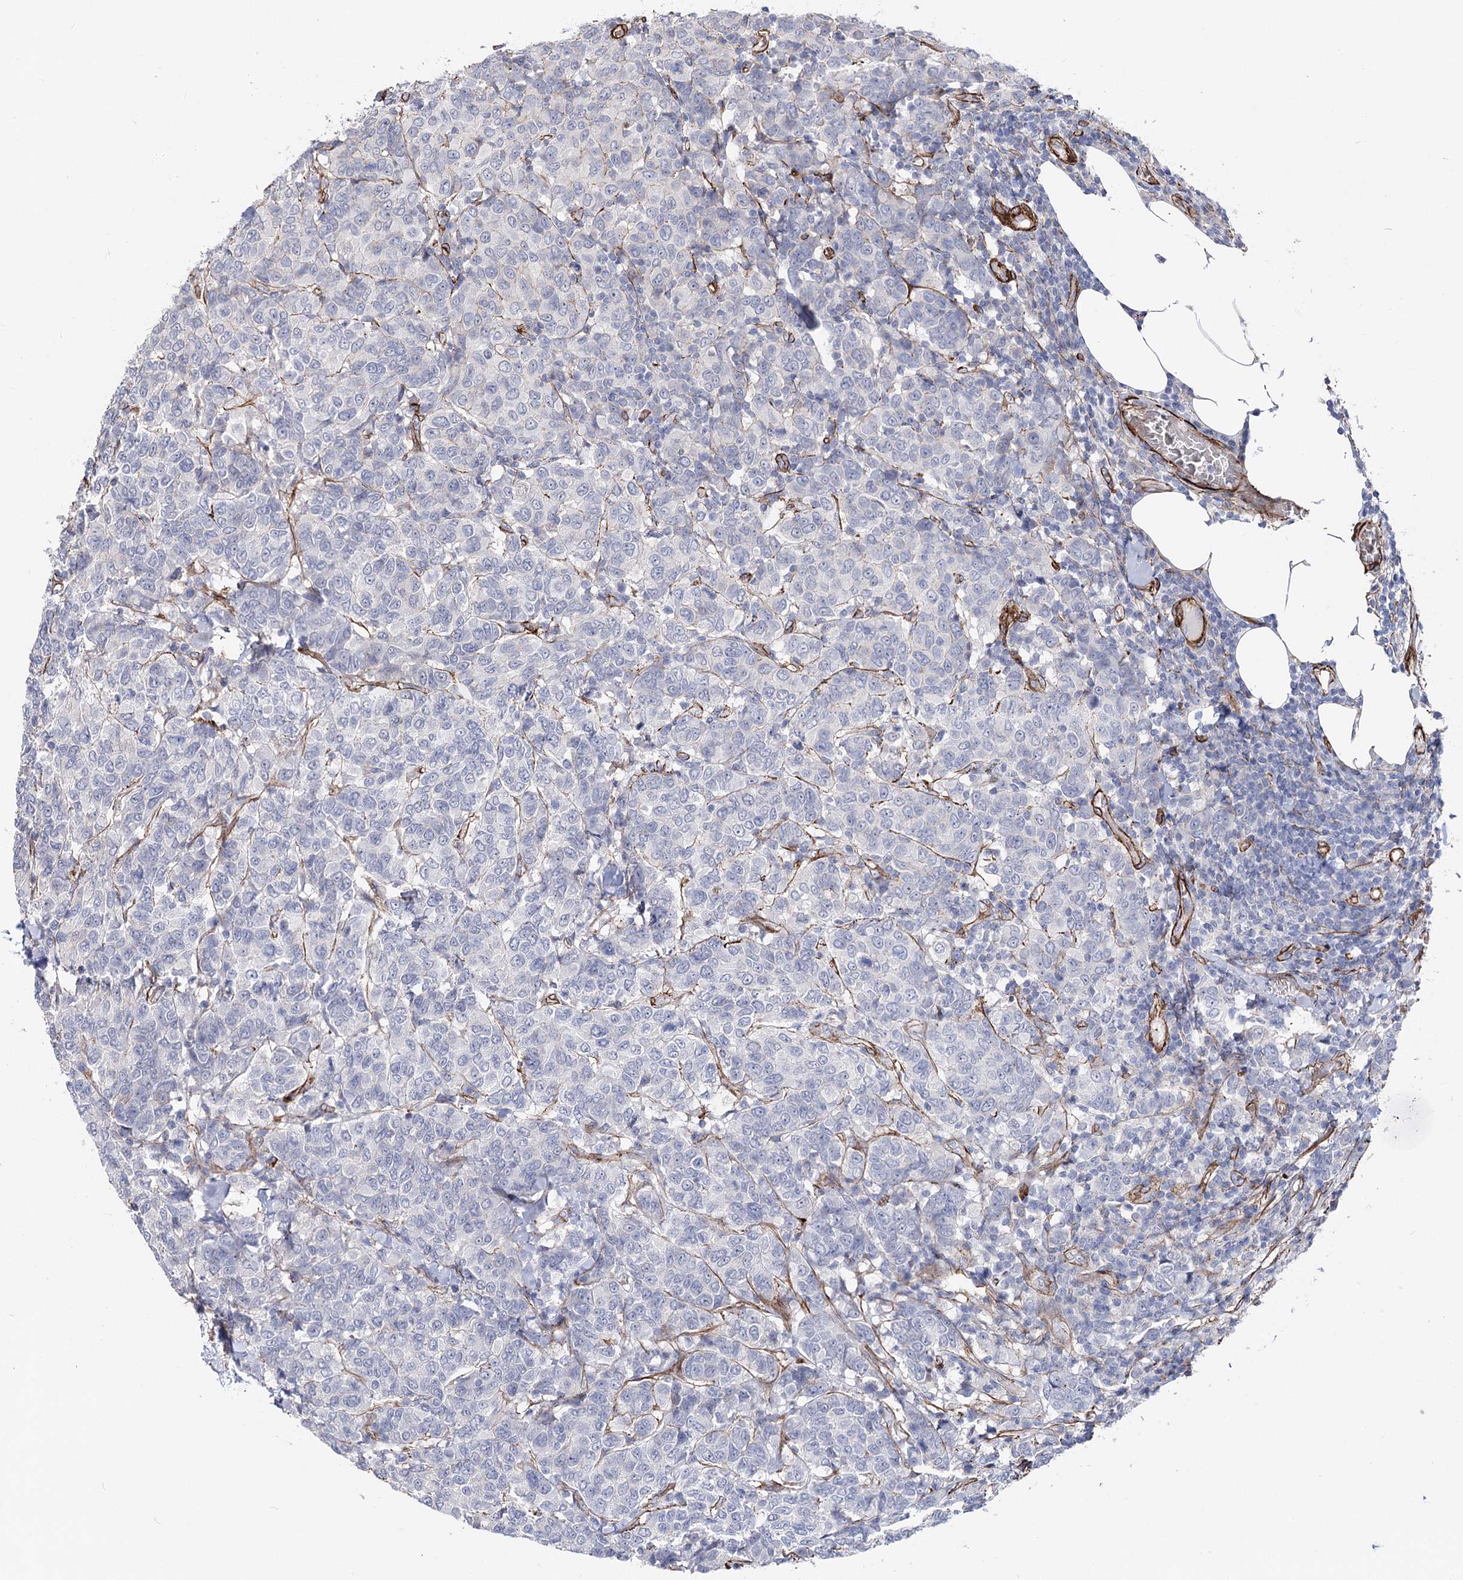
{"staining": {"intensity": "negative", "quantity": "none", "location": "none"}, "tissue": "breast cancer", "cell_type": "Tumor cells", "image_type": "cancer", "snomed": [{"axis": "morphology", "description": "Duct carcinoma"}, {"axis": "topography", "description": "Breast"}], "caption": "Immunohistochemistry (IHC) of breast cancer demonstrates no expression in tumor cells.", "gene": "ARHGAP20", "patient": {"sex": "female", "age": 55}}